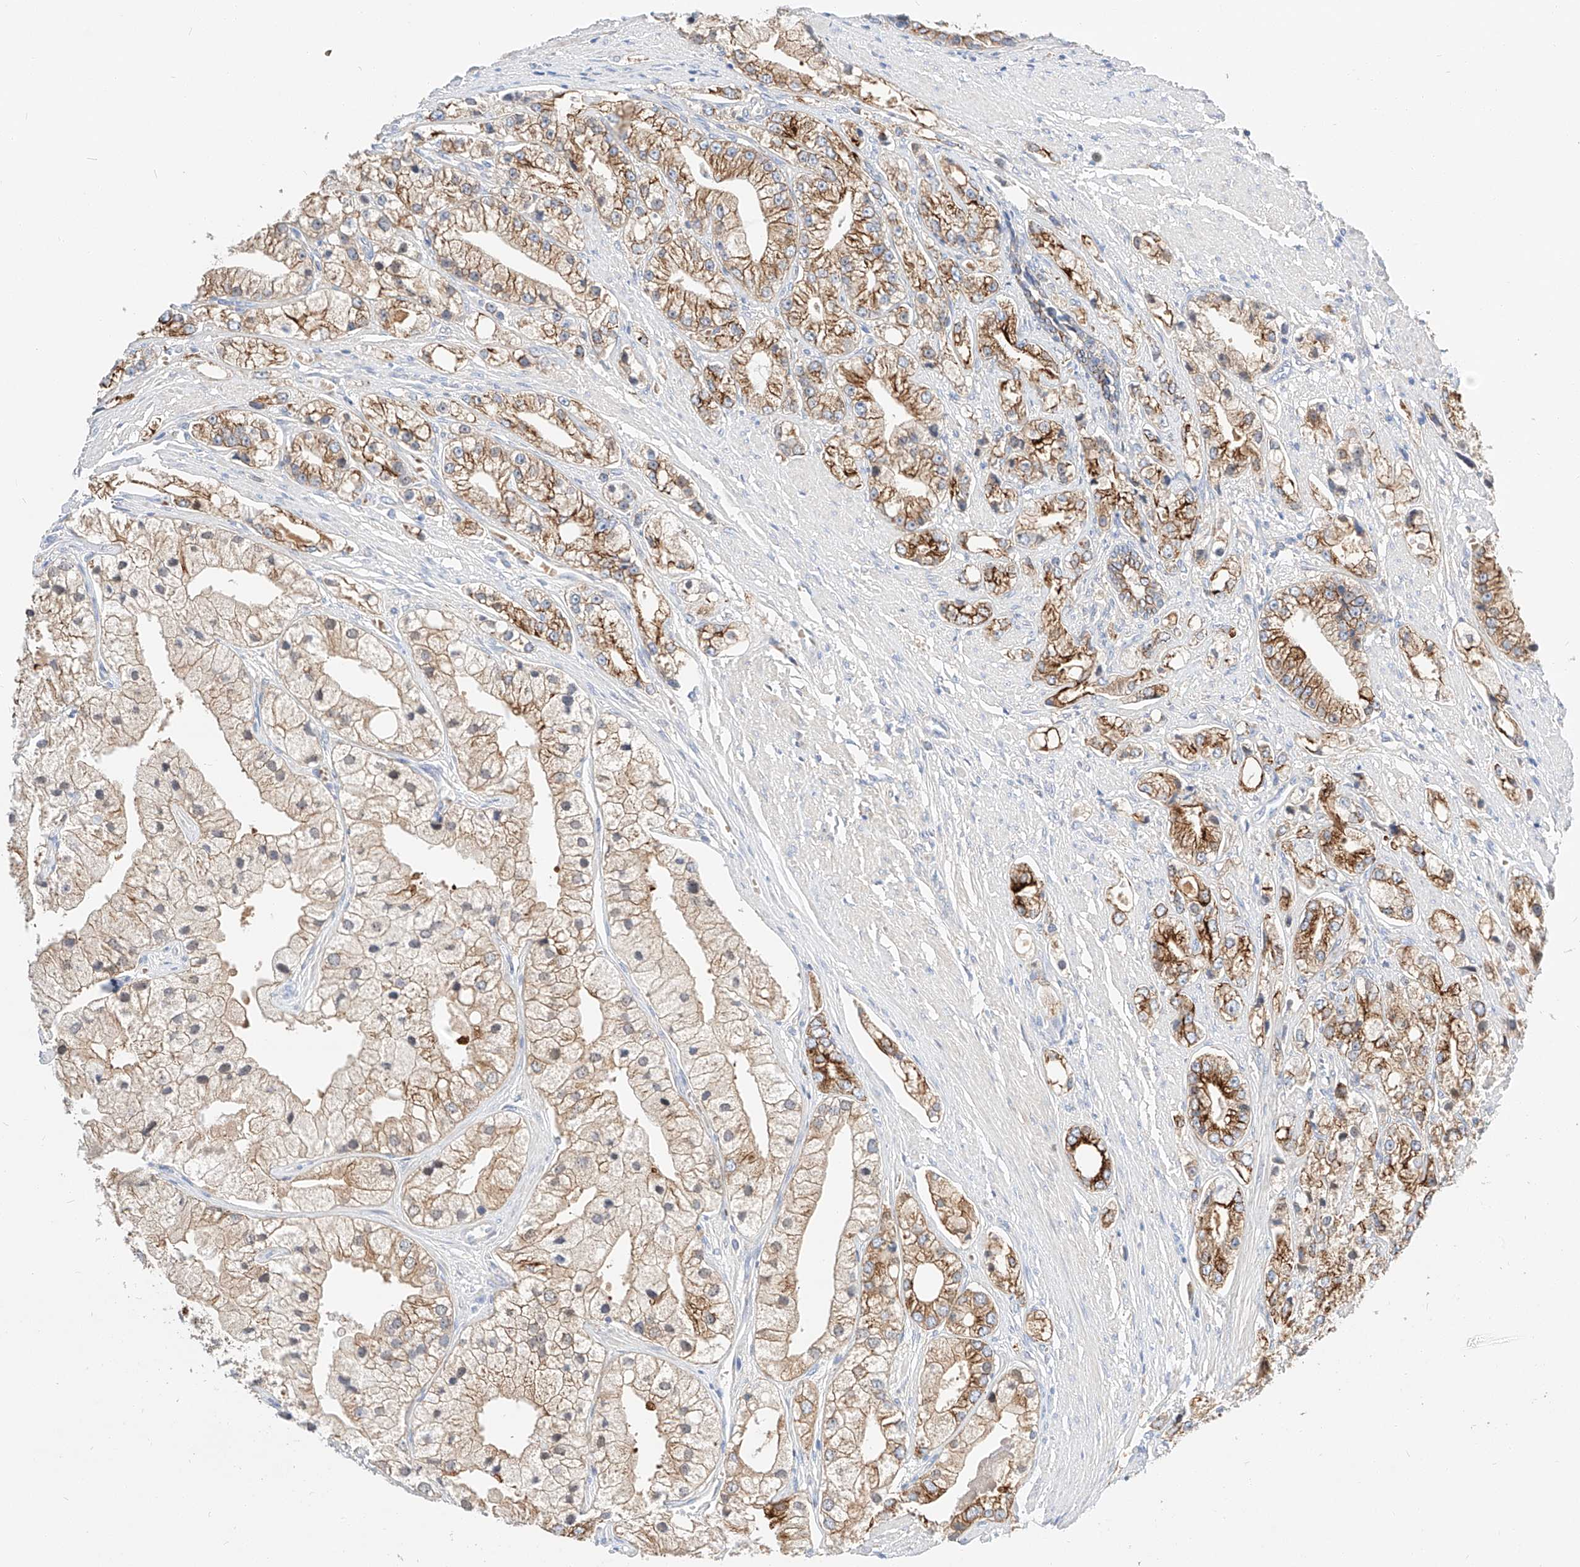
{"staining": {"intensity": "moderate", "quantity": ">75%", "location": "cytoplasmic/membranous"}, "tissue": "prostate cancer", "cell_type": "Tumor cells", "image_type": "cancer", "snomed": [{"axis": "morphology", "description": "Adenocarcinoma, High grade"}, {"axis": "topography", "description": "Prostate"}], "caption": "Protein expression analysis of human prostate cancer reveals moderate cytoplasmic/membranous positivity in about >75% of tumor cells.", "gene": "MAP7", "patient": {"sex": "male", "age": 50}}